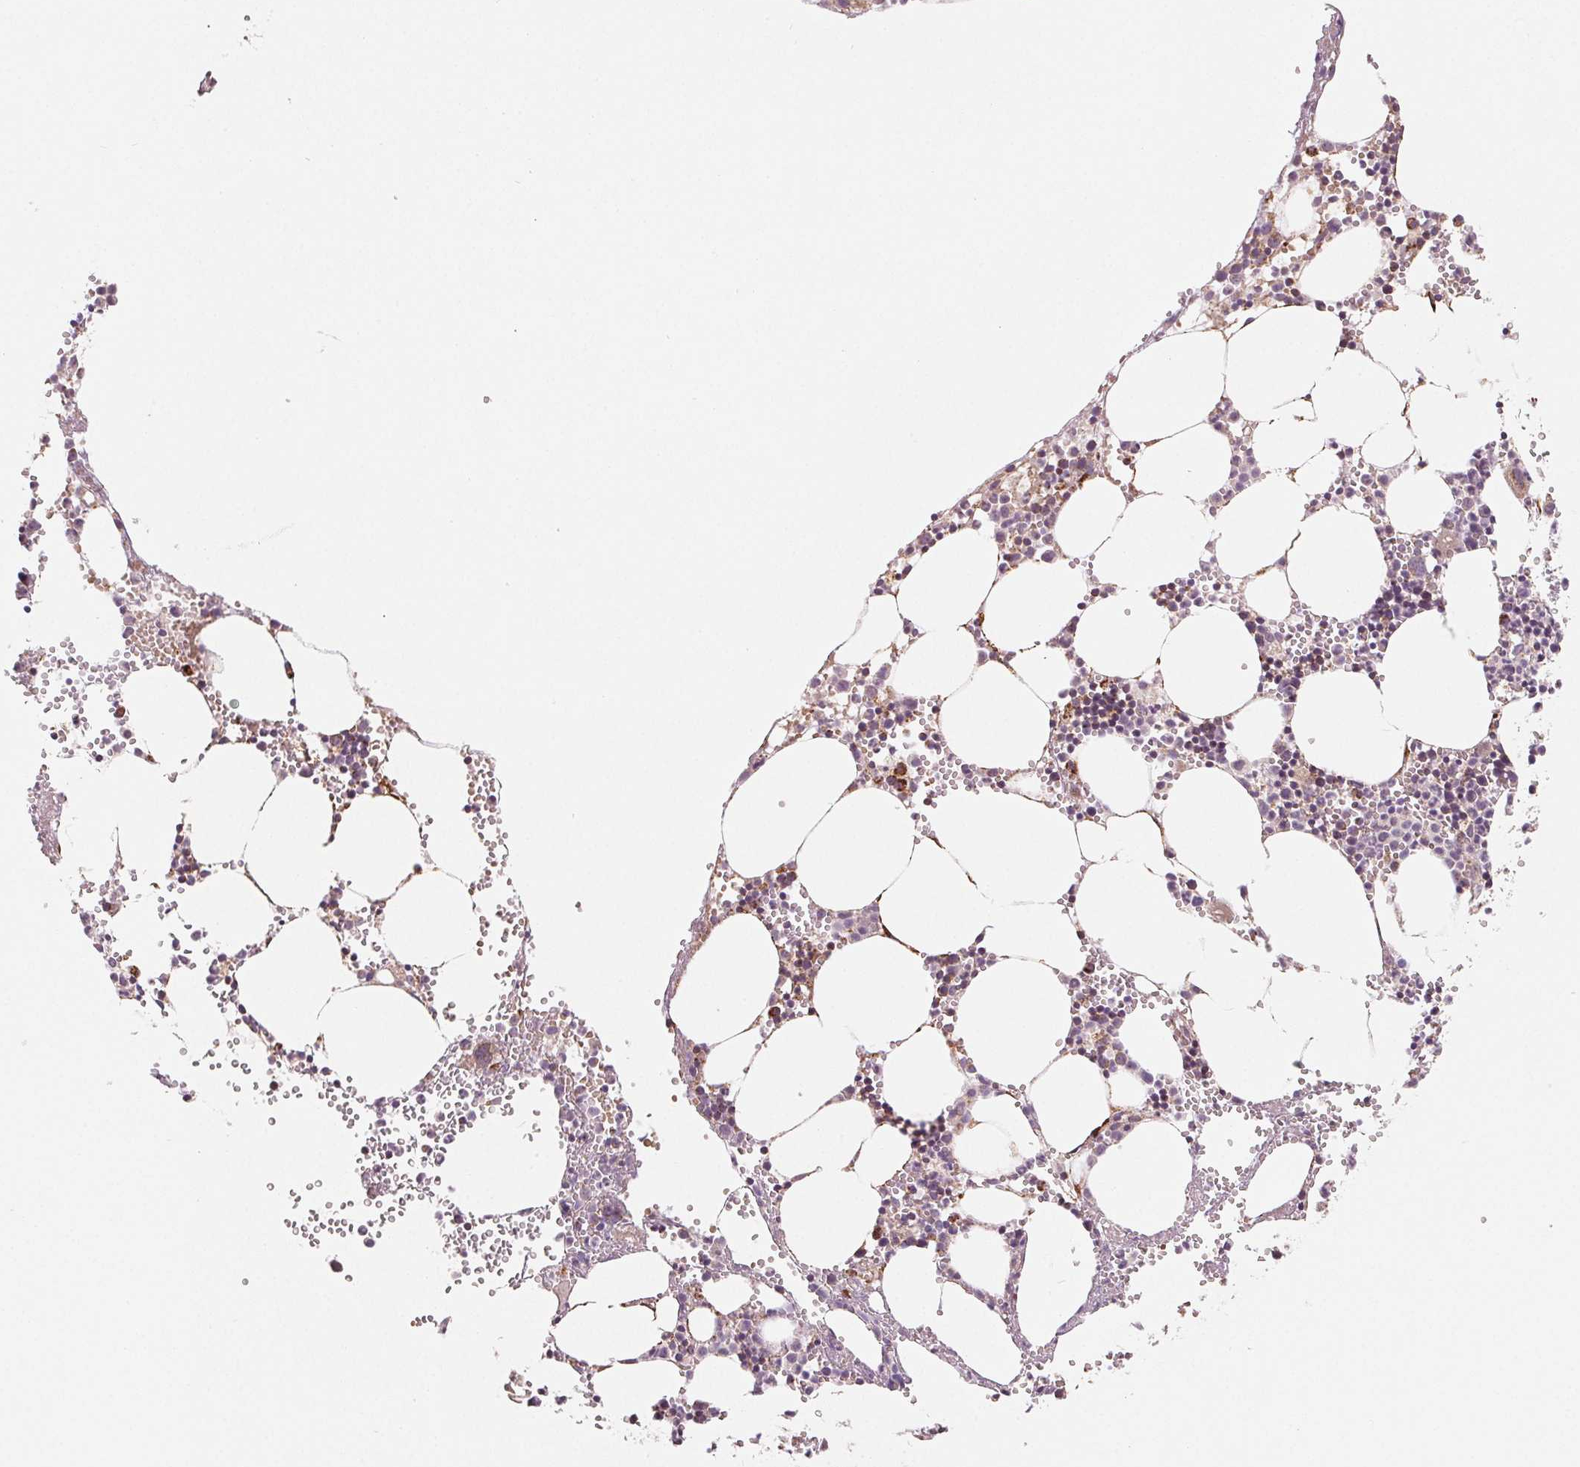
{"staining": {"intensity": "moderate", "quantity": "<25%", "location": "cytoplasmic/membranous,nuclear"}, "tissue": "bone marrow", "cell_type": "Hematopoietic cells", "image_type": "normal", "snomed": [{"axis": "morphology", "description": "Normal tissue, NOS"}, {"axis": "topography", "description": "Bone marrow"}], "caption": "Brown immunohistochemical staining in normal bone marrow displays moderate cytoplasmic/membranous,nuclear expression in about <25% of hematopoietic cells. (Brightfield microscopy of DAB IHC at high magnification).", "gene": "HINT2", "patient": {"sex": "male", "age": 89}}